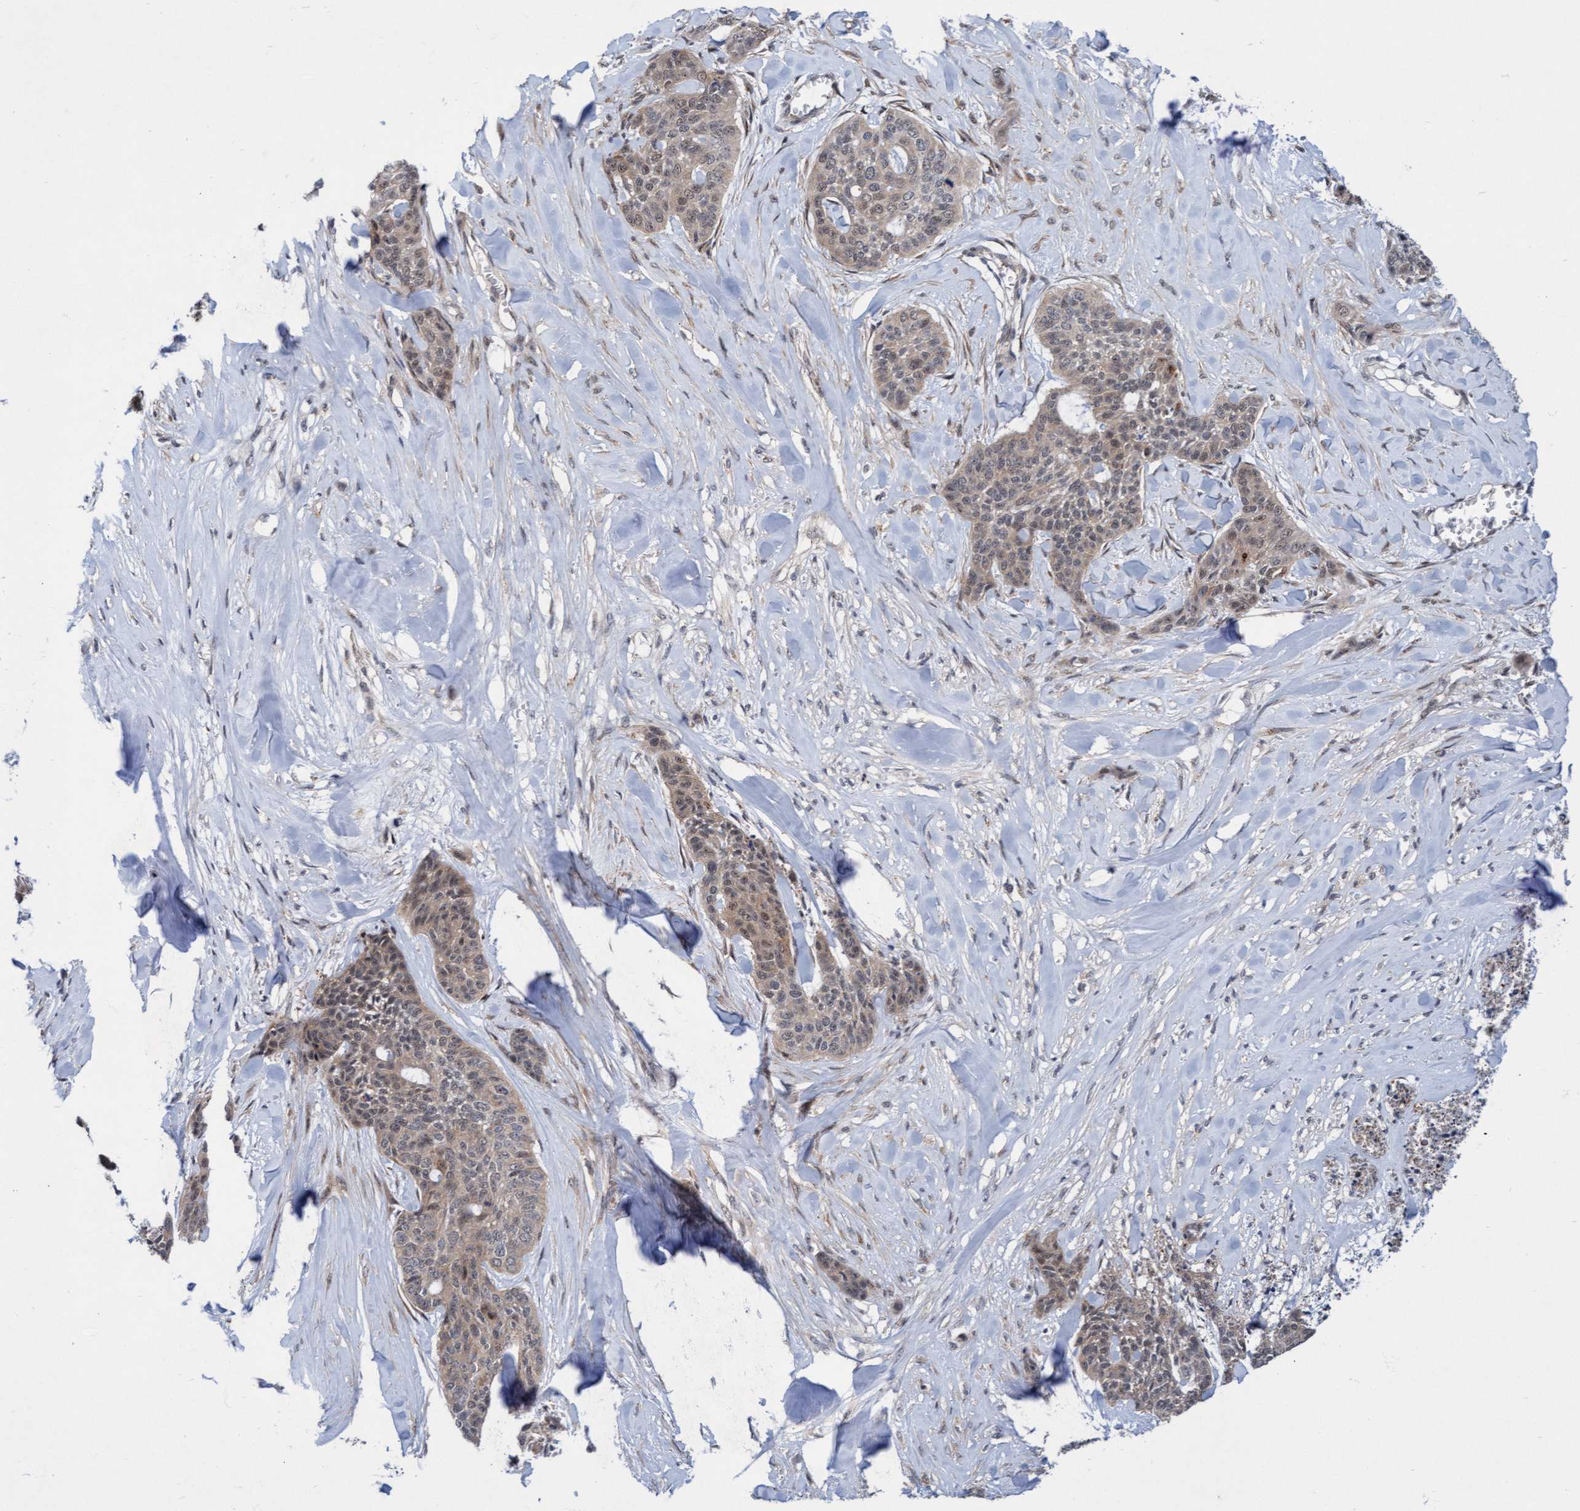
{"staining": {"intensity": "weak", "quantity": "25%-75%", "location": "cytoplasmic/membranous"}, "tissue": "skin cancer", "cell_type": "Tumor cells", "image_type": "cancer", "snomed": [{"axis": "morphology", "description": "Basal cell carcinoma"}, {"axis": "topography", "description": "Skin"}], "caption": "A photomicrograph of skin cancer (basal cell carcinoma) stained for a protein reveals weak cytoplasmic/membranous brown staining in tumor cells.", "gene": "RAP1GAP2", "patient": {"sex": "female", "age": 64}}